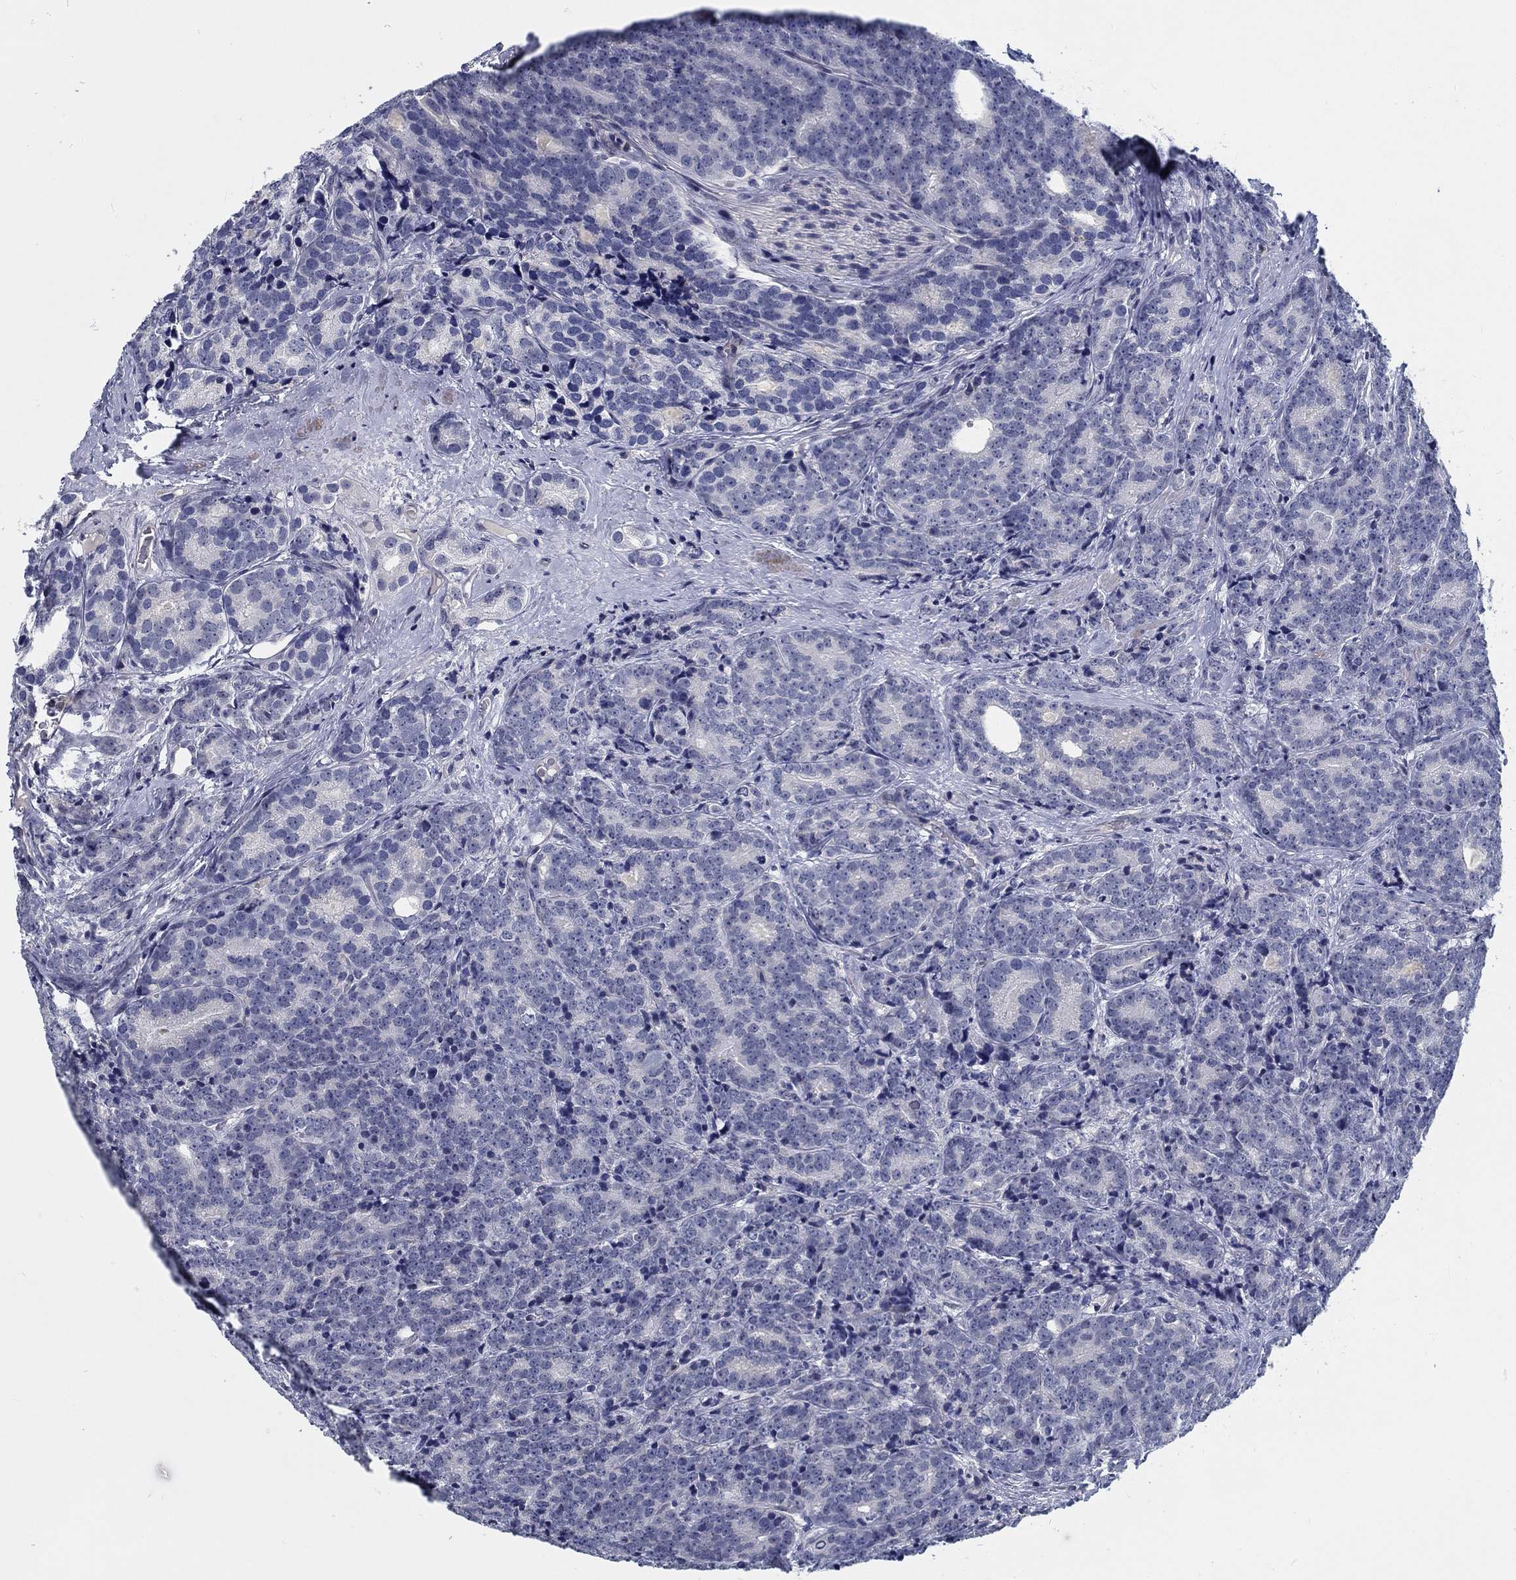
{"staining": {"intensity": "negative", "quantity": "none", "location": "none"}, "tissue": "prostate cancer", "cell_type": "Tumor cells", "image_type": "cancer", "snomed": [{"axis": "morphology", "description": "Adenocarcinoma, NOS"}, {"axis": "topography", "description": "Prostate"}], "caption": "This micrograph is of adenocarcinoma (prostate) stained with immunohistochemistry to label a protein in brown with the nuclei are counter-stained blue. There is no staining in tumor cells. Brightfield microscopy of immunohistochemistry stained with DAB (3,3'-diaminobenzidine) (brown) and hematoxylin (blue), captured at high magnification.", "gene": "MYBPC1", "patient": {"sex": "male", "age": 71}}